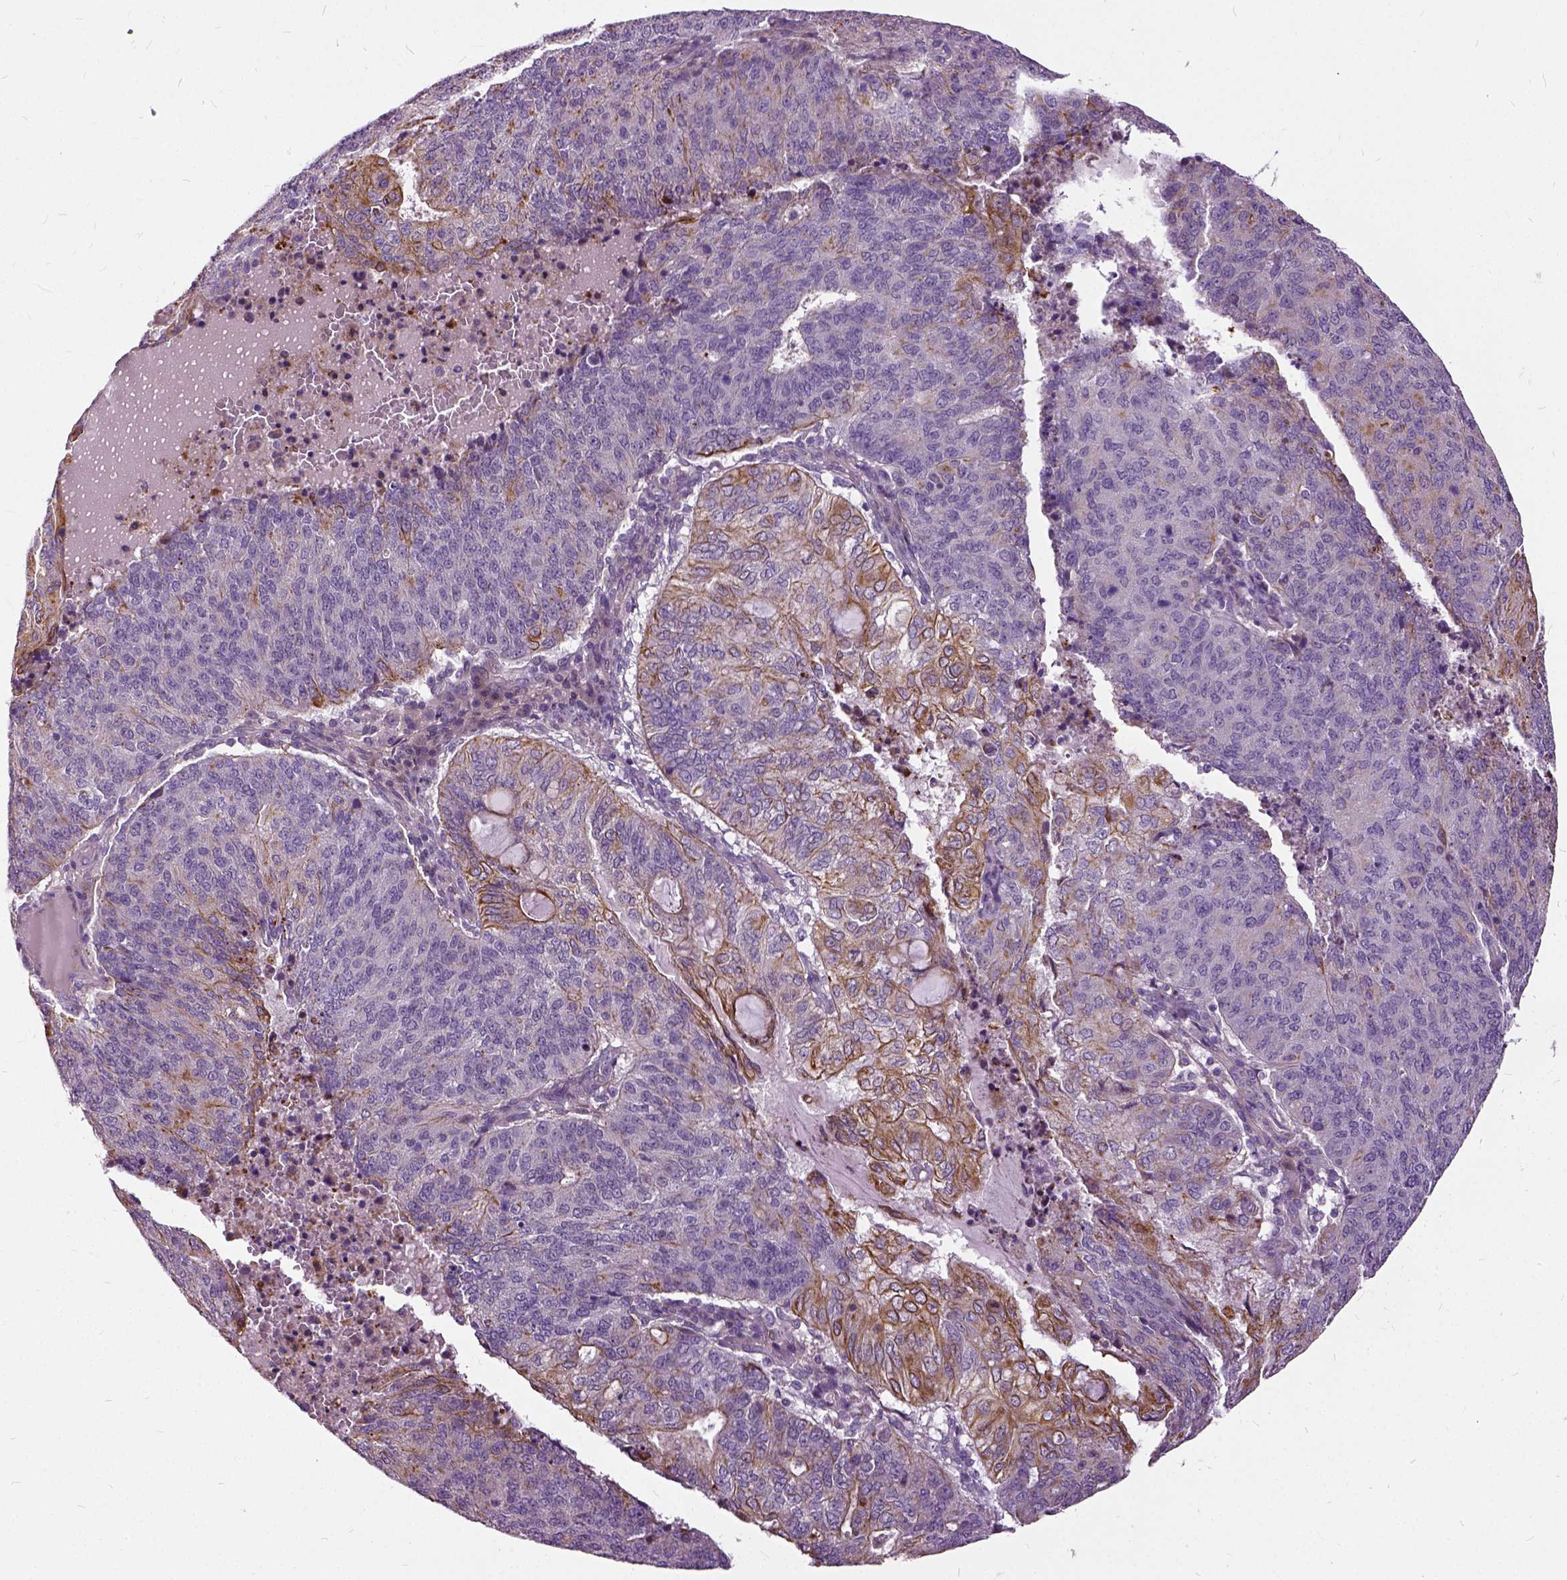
{"staining": {"intensity": "moderate", "quantity": "25%-75%", "location": "cytoplasmic/membranous"}, "tissue": "endometrial cancer", "cell_type": "Tumor cells", "image_type": "cancer", "snomed": [{"axis": "morphology", "description": "Adenocarcinoma, NOS"}, {"axis": "topography", "description": "Endometrium"}], "caption": "Immunohistochemical staining of human adenocarcinoma (endometrial) shows medium levels of moderate cytoplasmic/membranous protein positivity in about 25%-75% of tumor cells.", "gene": "ILRUN", "patient": {"sex": "female", "age": 82}}